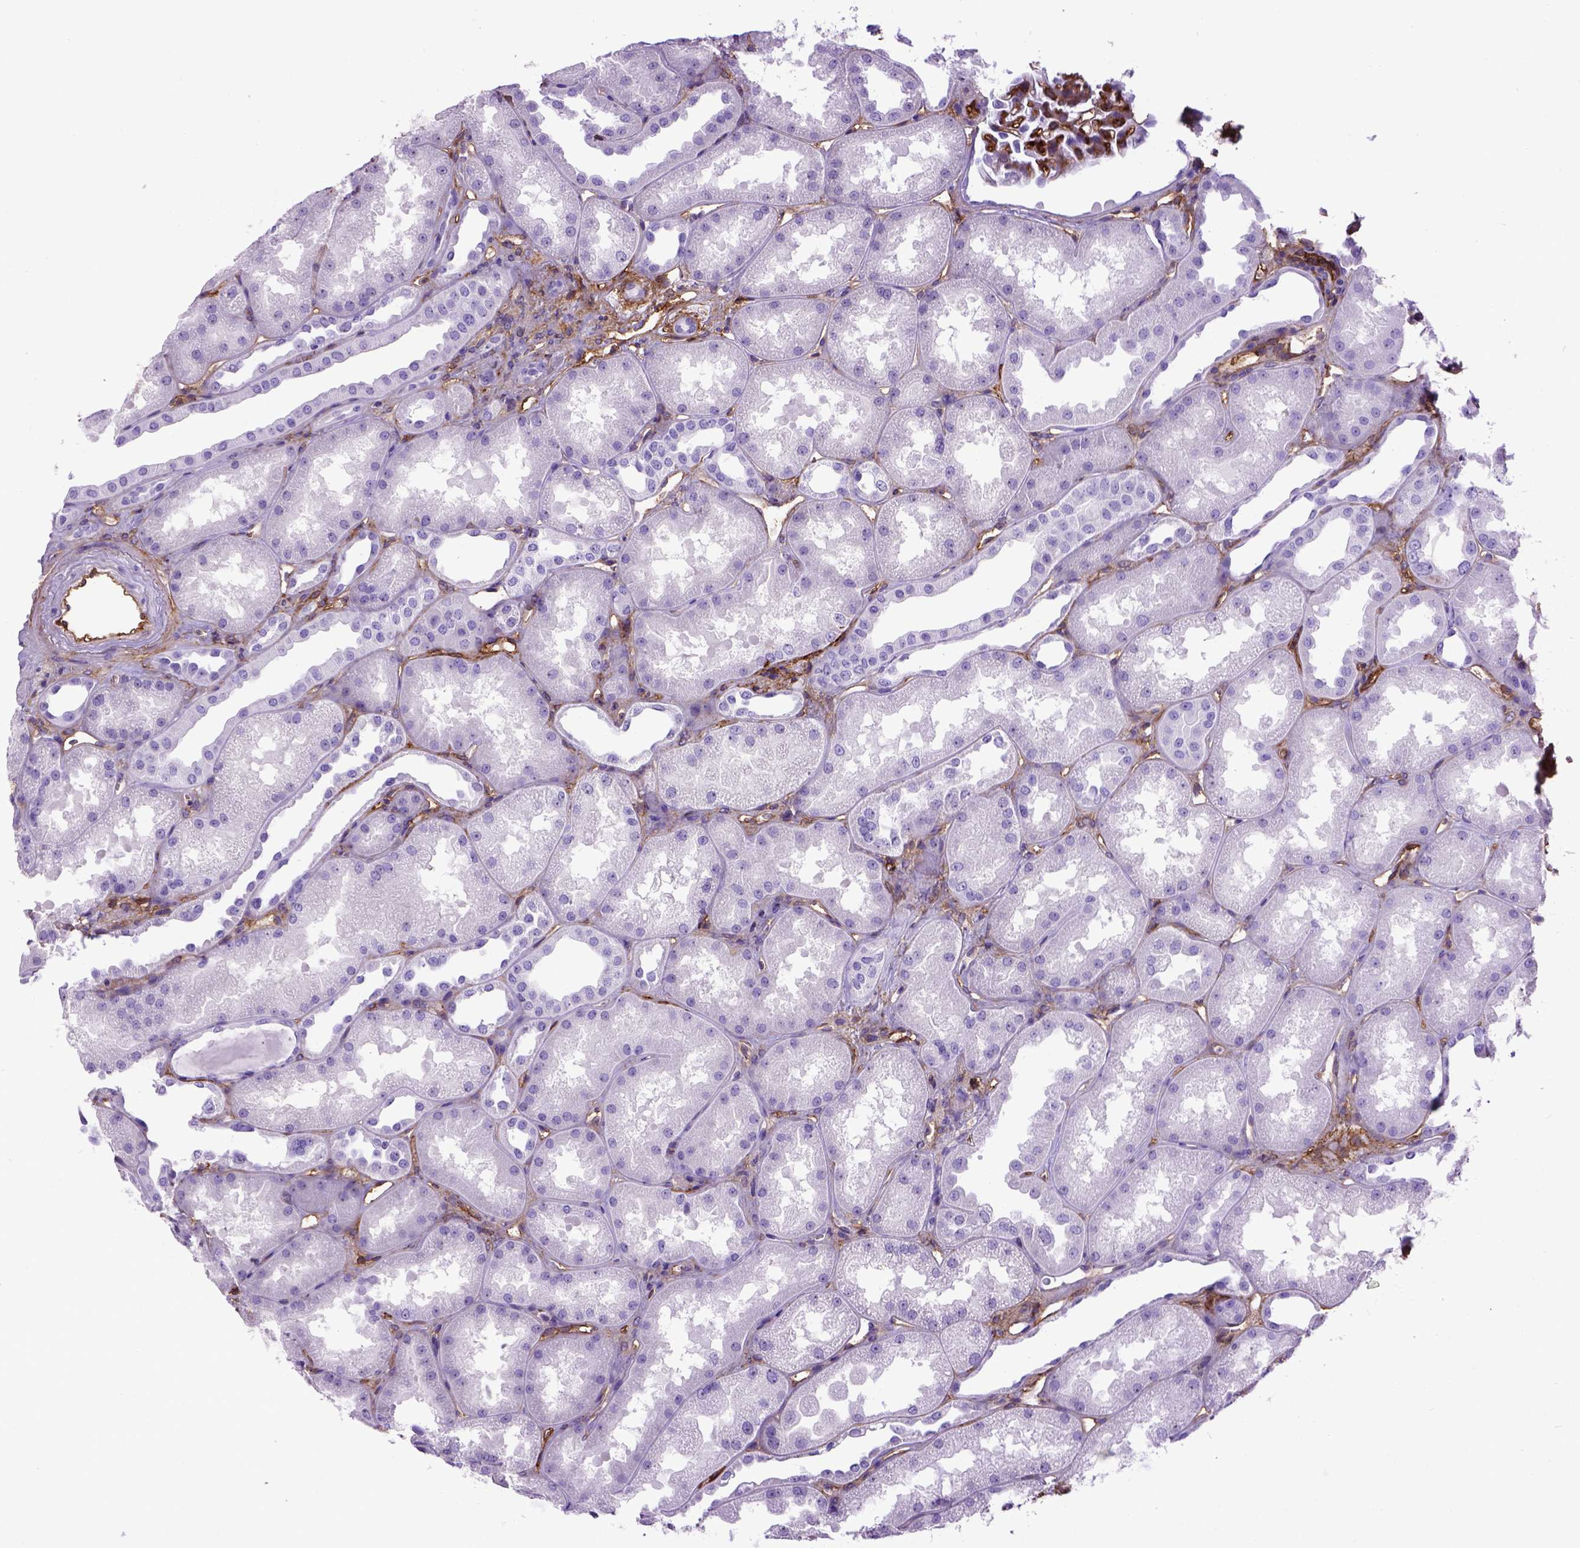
{"staining": {"intensity": "strong", "quantity": "25%-75%", "location": "cytoplasmic/membranous"}, "tissue": "kidney", "cell_type": "Cells in glomeruli", "image_type": "normal", "snomed": [{"axis": "morphology", "description": "Normal tissue, NOS"}, {"axis": "topography", "description": "Kidney"}], "caption": "Immunohistochemical staining of normal kidney displays strong cytoplasmic/membranous protein staining in about 25%-75% of cells in glomeruli.", "gene": "ENG", "patient": {"sex": "male", "age": 61}}